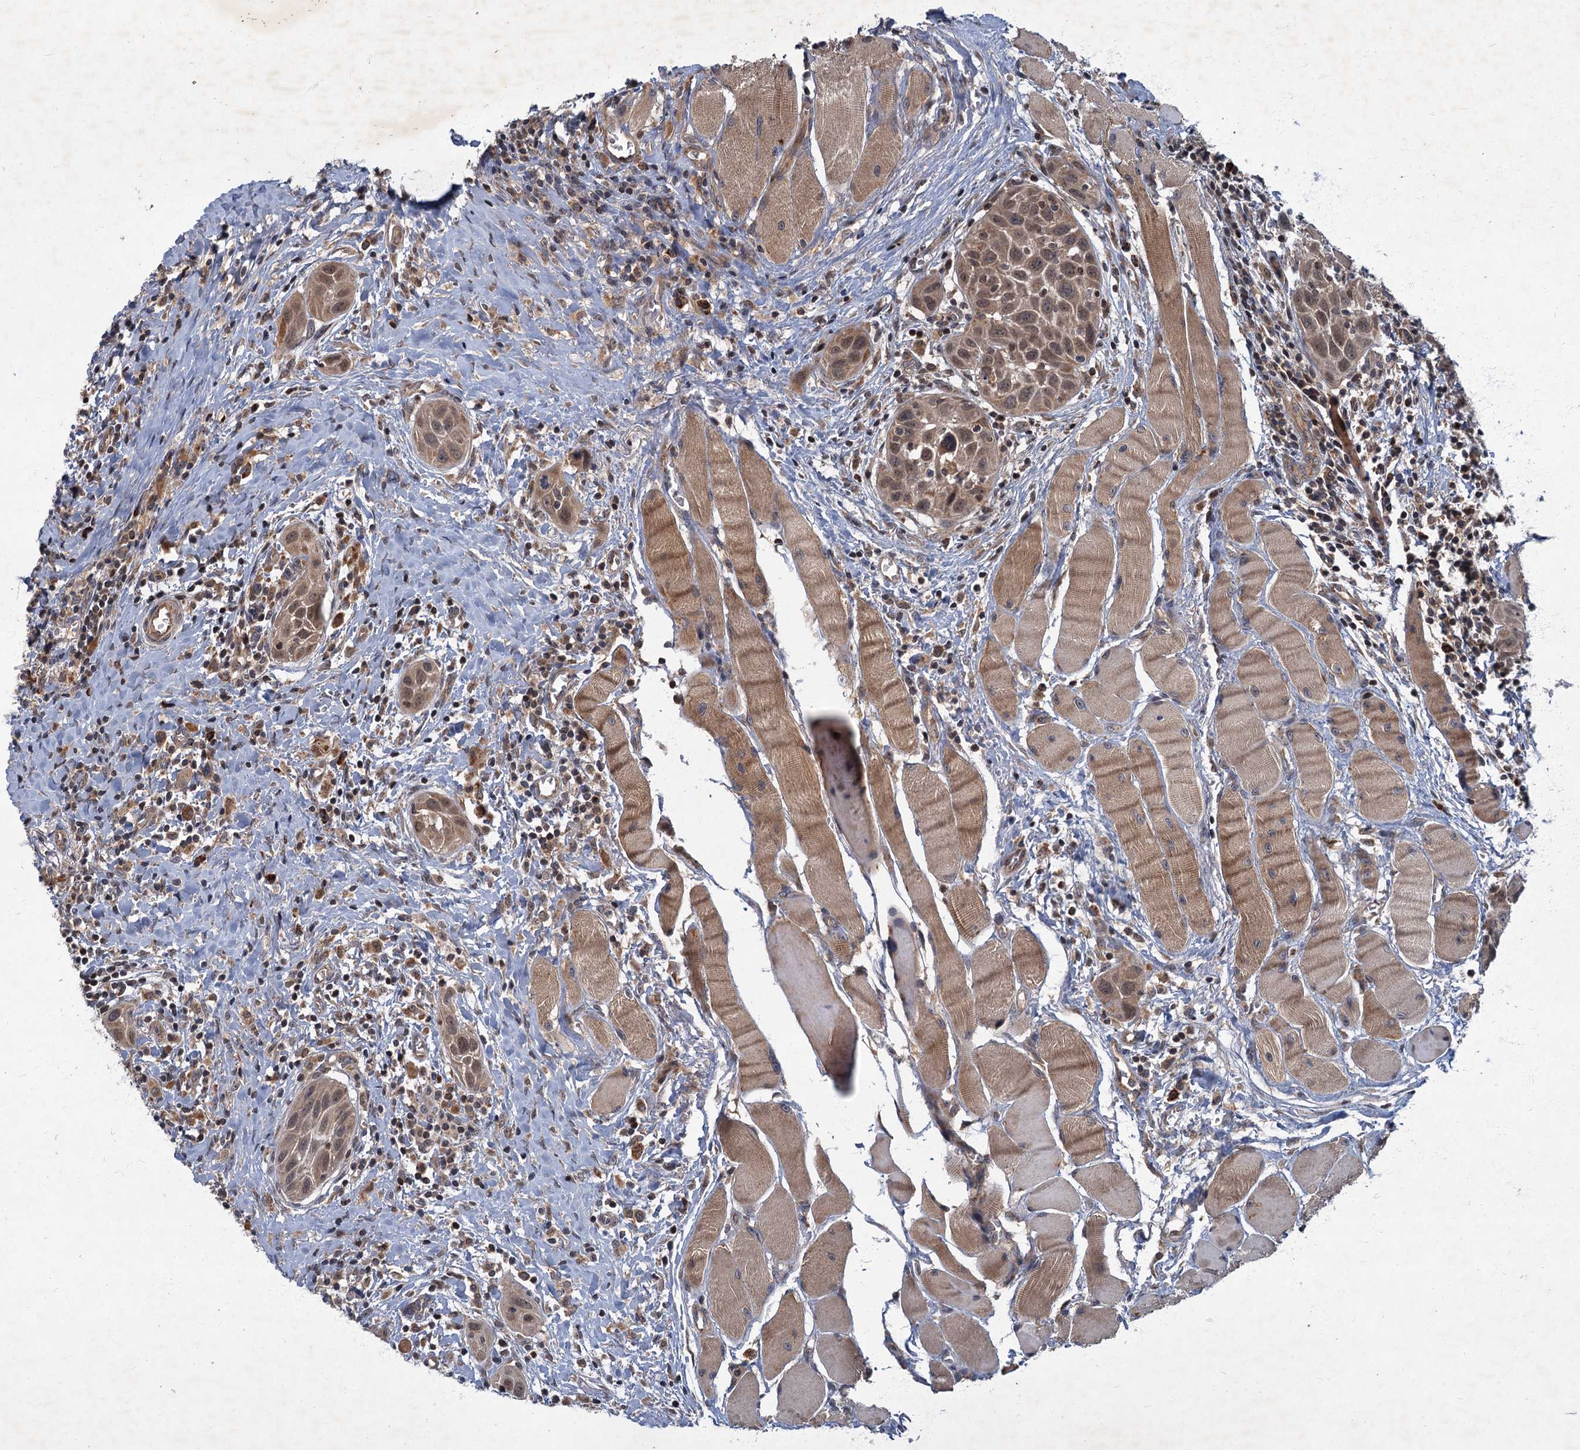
{"staining": {"intensity": "weak", "quantity": ">75%", "location": "cytoplasmic/membranous"}, "tissue": "head and neck cancer", "cell_type": "Tumor cells", "image_type": "cancer", "snomed": [{"axis": "morphology", "description": "Squamous cell carcinoma, NOS"}, {"axis": "topography", "description": "Oral tissue"}, {"axis": "topography", "description": "Head-Neck"}], "caption": "Immunohistochemical staining of human head and neck squamous cell carcinoma exhibits low levels of weak cytoplasmic/membranous staining in about >75% of tumor cells. The protein is stained brown, and the nuclei are stained in blue (DAB (3,3'-diaminobenzidine) IHC with brightfield microscopy, high magnification).", "gene": "SLC11A2", "patient": {"sex": "female", "age": 50}}